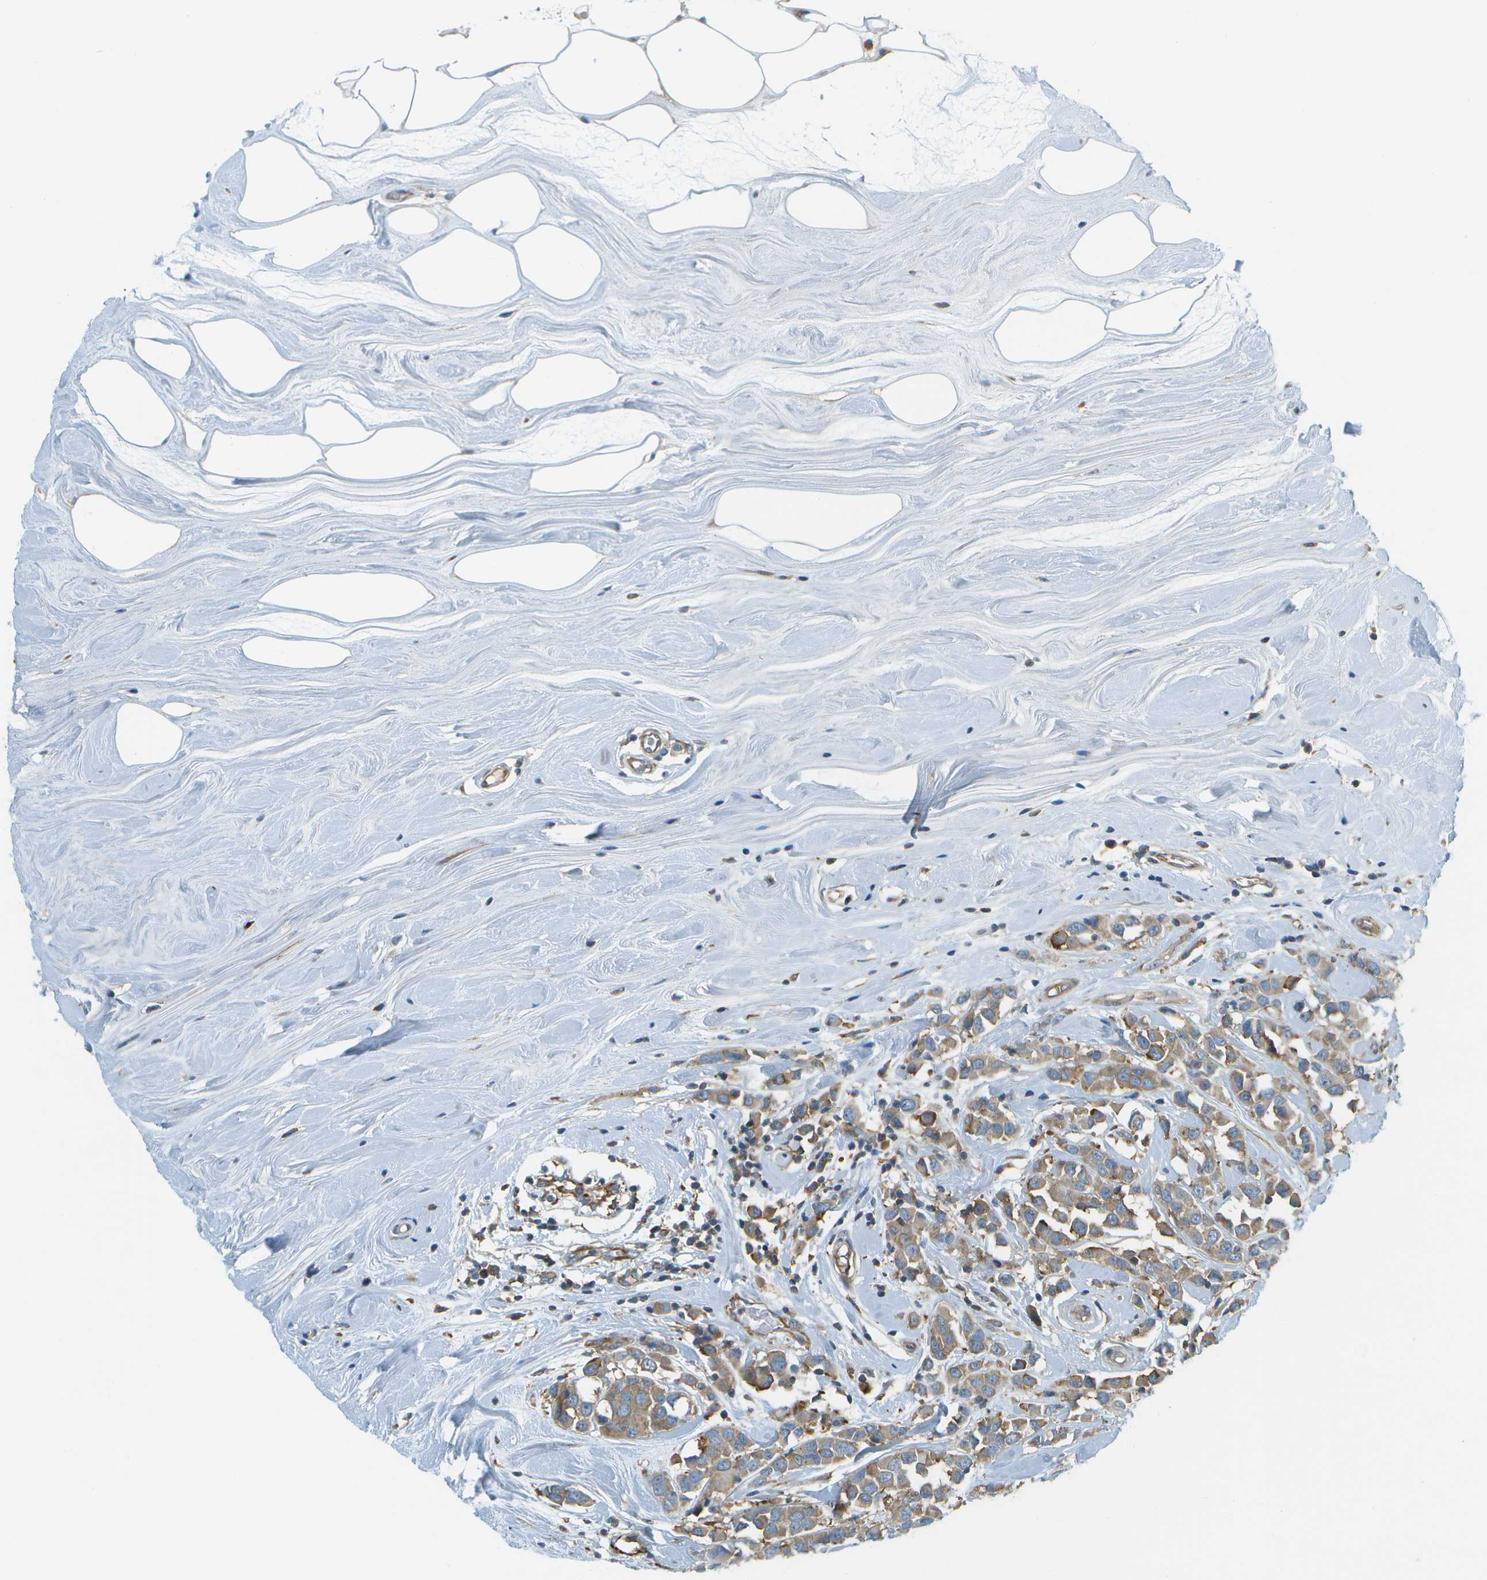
{"staining": {"intensity": "moderate", "quantity": ">75%", "location": "cytoplasmic/membranous"}, "tissue": "breast cancer", "cell_type": "Tumor cells", "image_type": "cancer", "snomed": [{"axis": "morphology", "description": "Duct carcinoma"}, {"axis": "topography", "description": "Breast"}], "caption": "A photomicrograph showing moderate cytoplasmic/membranous staining in approximately >75% of tumor cells in invasive ductal carcinoma (breast), as visualized by brown immunohistochemical staining.", "gene": "WNK2", "patient": {"sex": "female", "age": 61}}